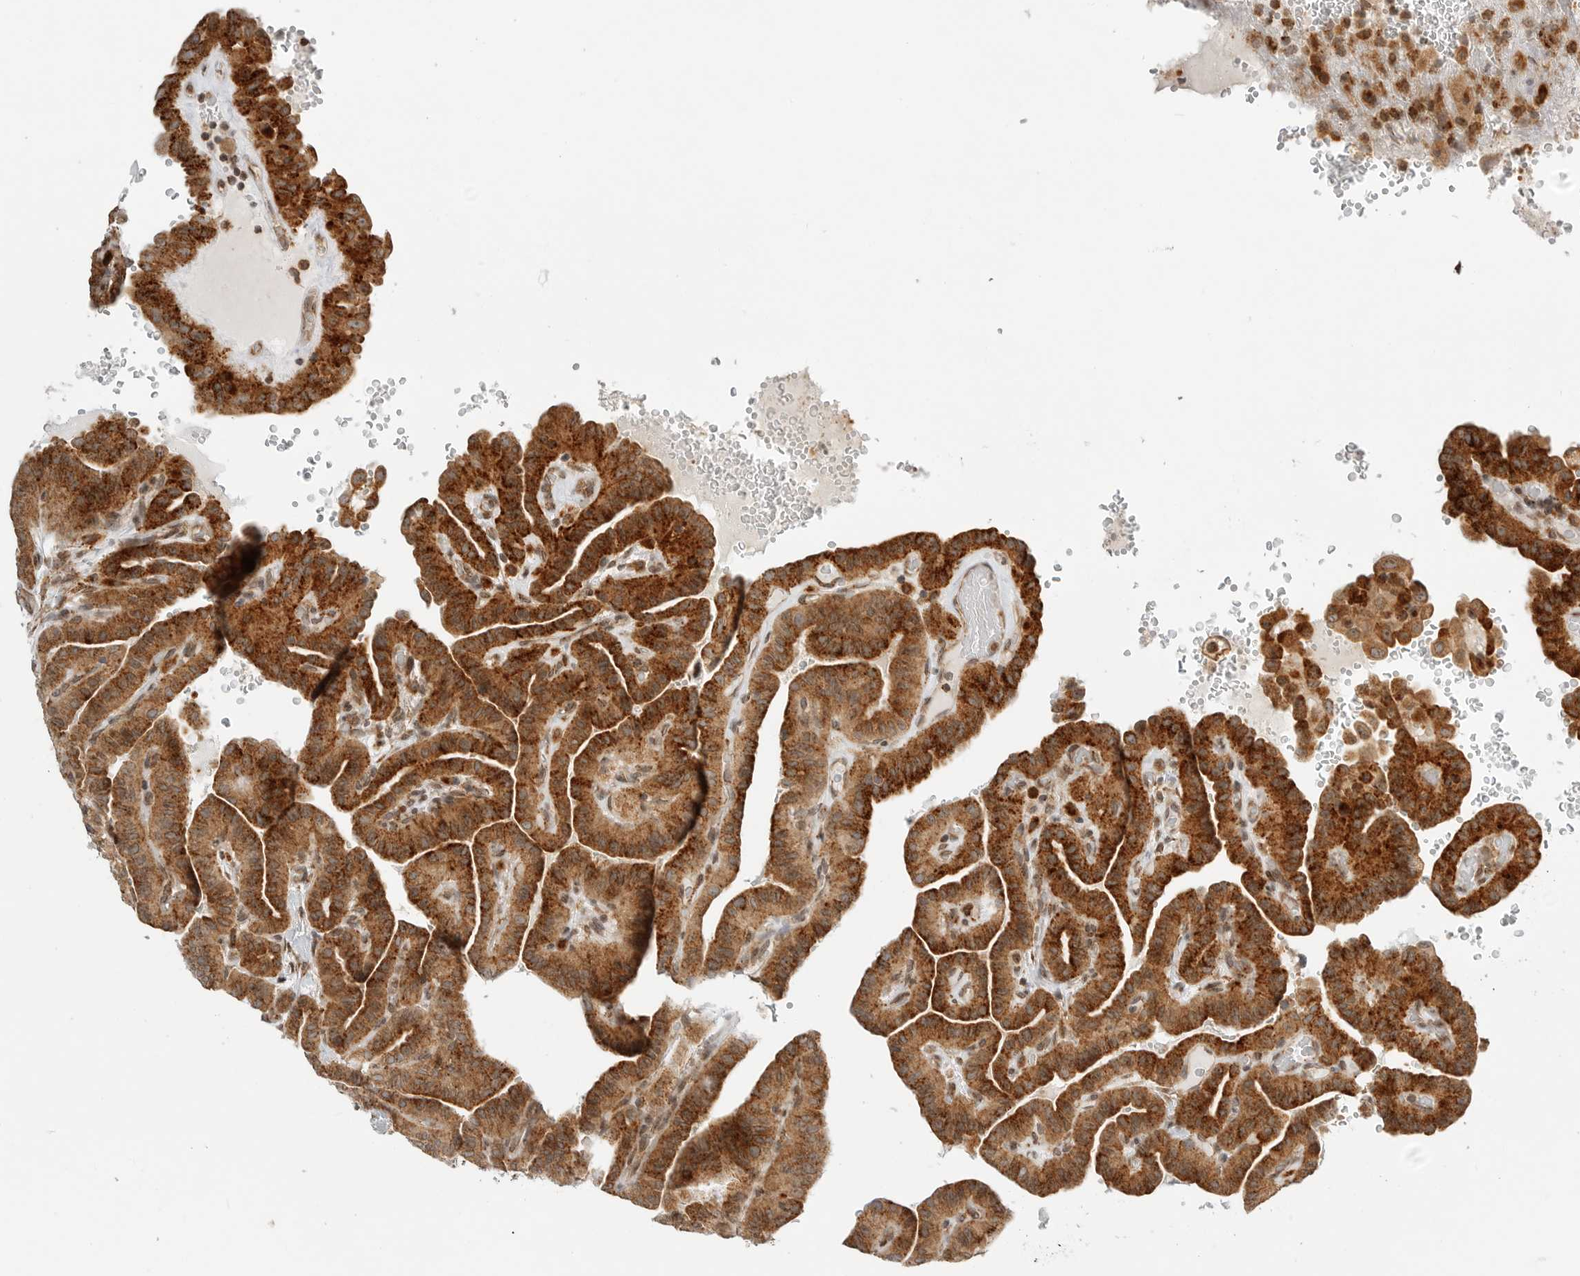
{"staining": {"intensity": "strong", "quantity": ">75%", "location": "cytoplasmic/membranous"}, "tissue": "thyroid cancer", "cell_type": "Tumor cells", "image_type": "cancer", "snomed": [{"axis": "morphology", "description": "Papillary adenocarcinoma, NOS"}, {"axis": "topography", "description": "Thyroid gland"}], "caption": "High-power microscopy captured an IHC photomicrograph of thyroid cancer, revealing strong cytoplasmic/membranous staining in about >75% of tumor cells.", "gene": "IDUA", "patient": {"sex": "male", "age": 77}}